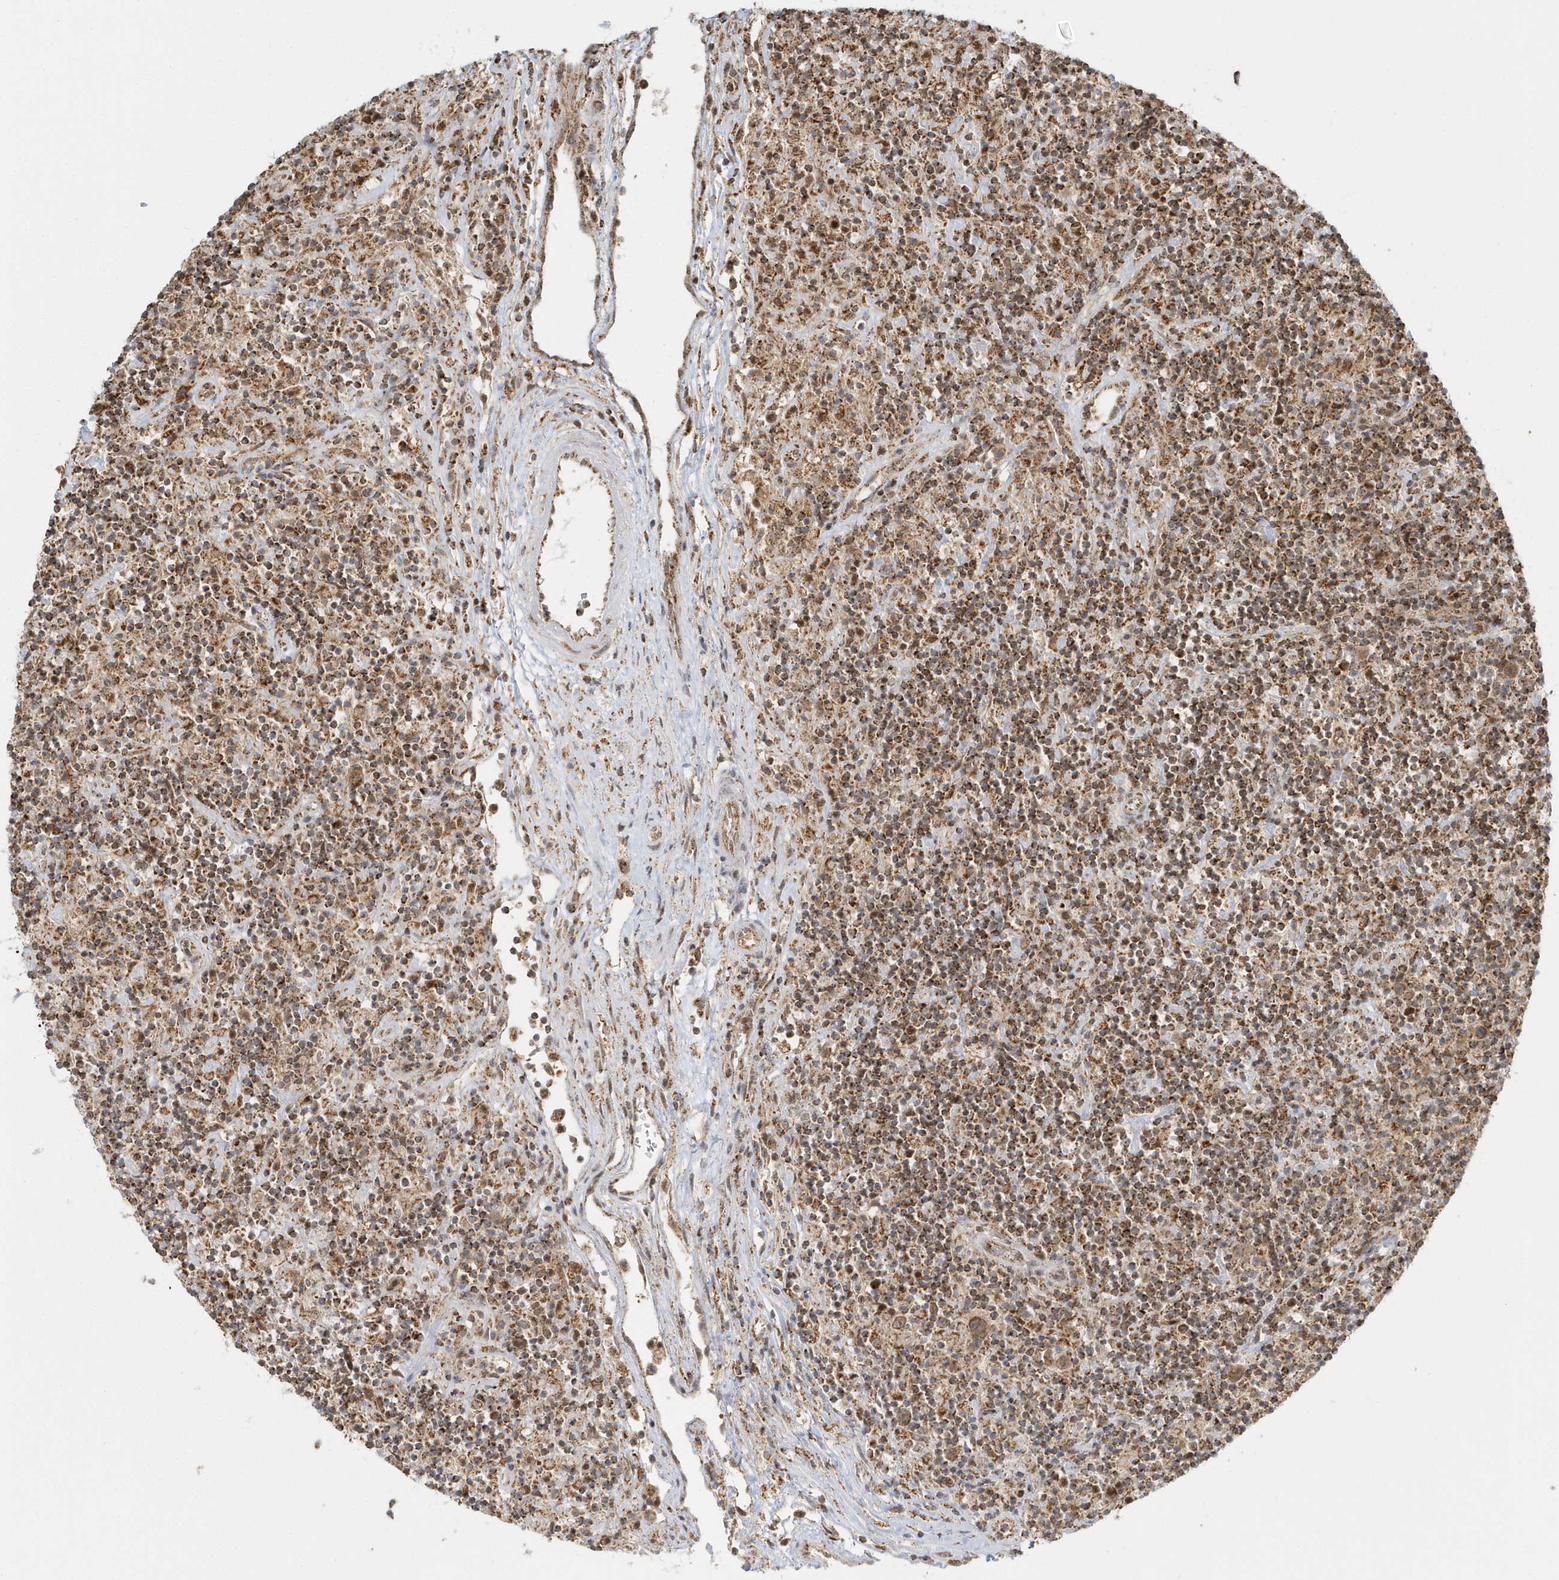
{"staining": {"intensity": "moderate", "quantity": ">75%", "location": "cytoplasmic/membranous"}, "tissue": "lymphoma", "cell_type": "Tumor cells", "image_type": "cancer", "snomed": [{"axis": "morphology", "description": "Hodgkin's disease, NOS"}, {"axis": "topography", "description": "Lymph node"}], "caption": "Hodgkin's disease stained for a protein demonstrates moderate cytoplasmic/membranous positivity in tumor cells.", "gene": "PSMD6", "patient": {"sex": "male", "age": 70}}